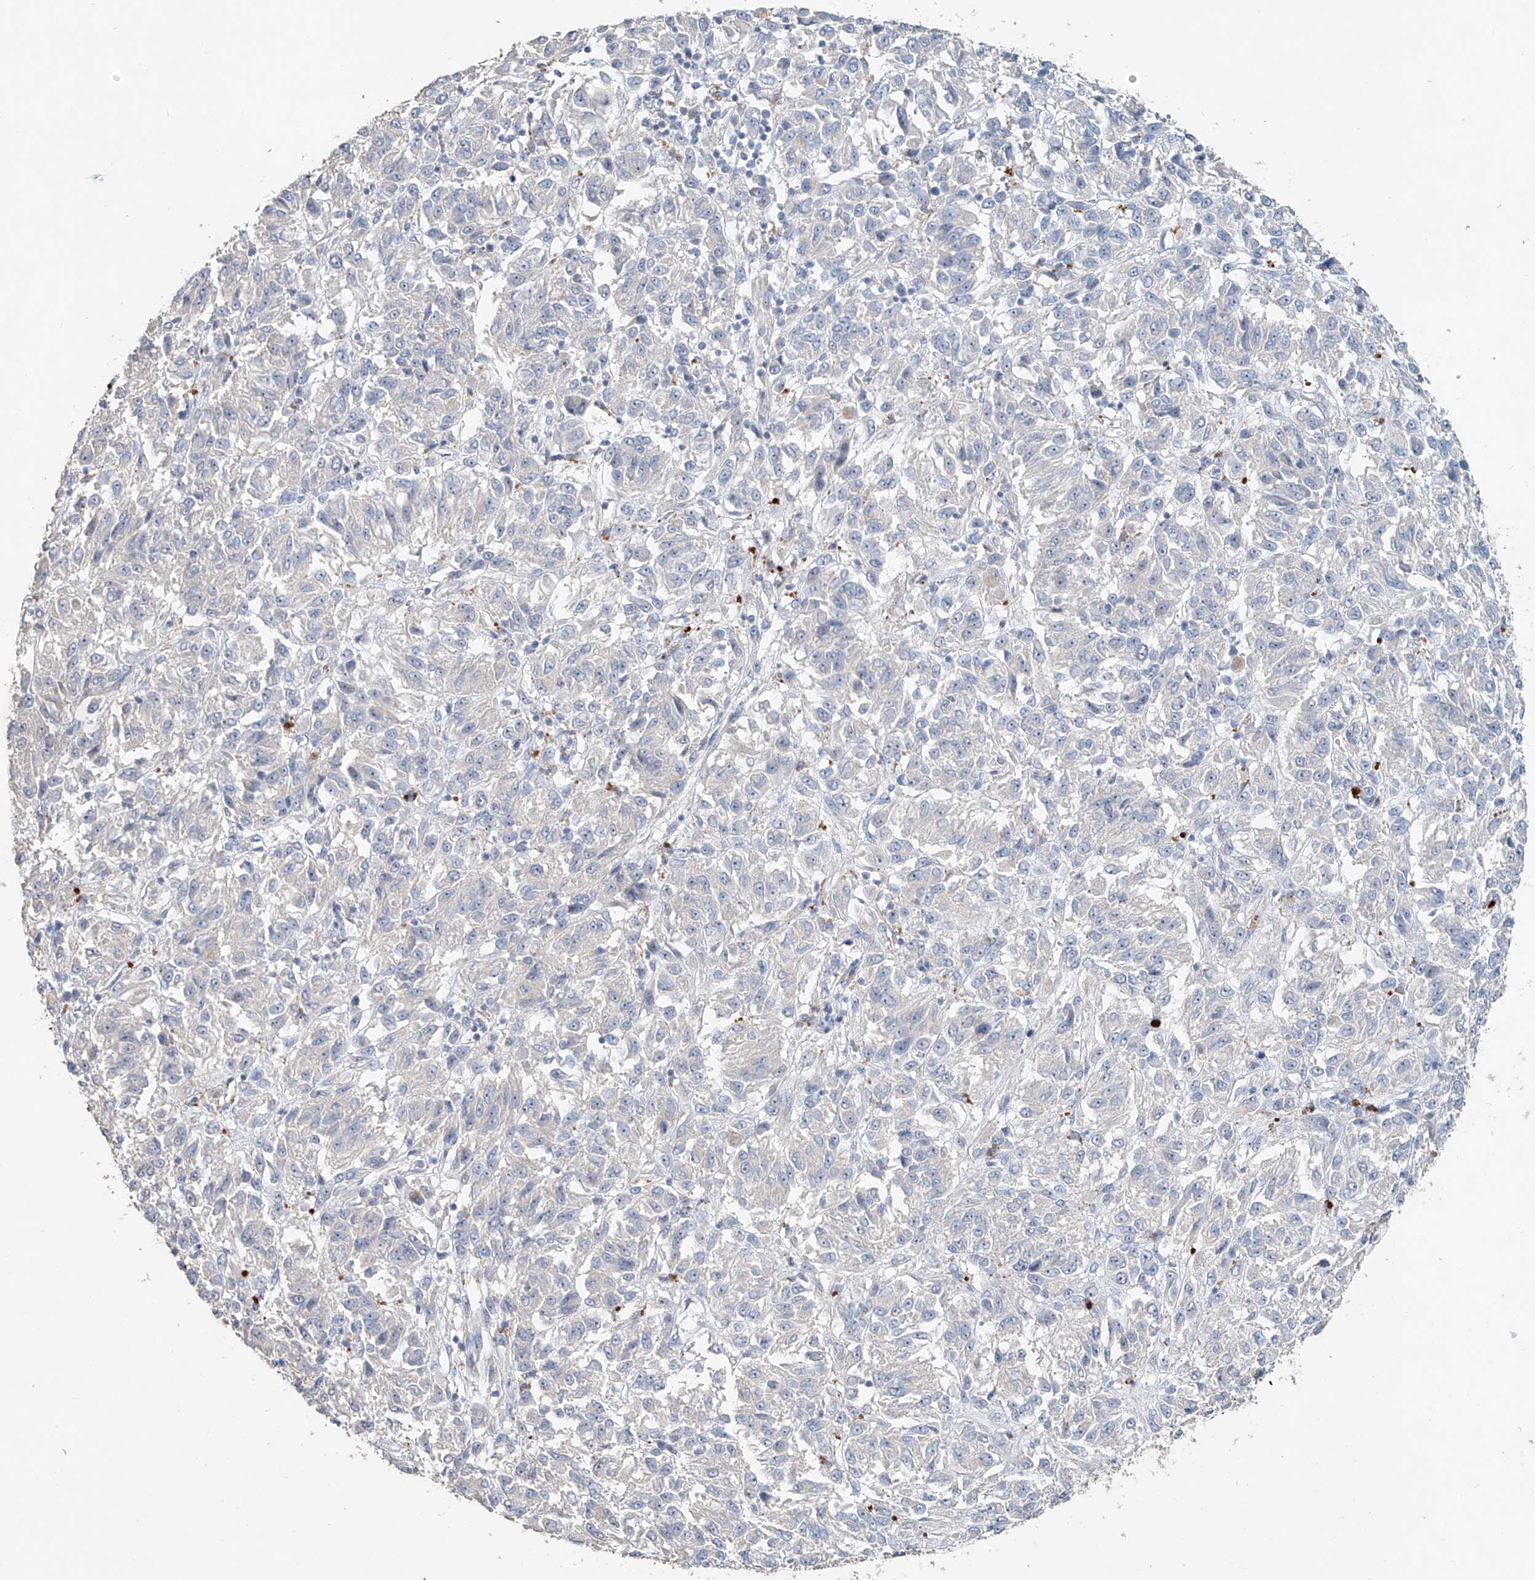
{"staining": {"intensity": "negative", "quantity": "none", "location": "none"}, "tissue": "melanoma", "cell_type": "Tumor cells", "image_type": "cancer", "snomed": [{"axis": "morphology", "description": "Malignant melanoma, Metastatic site"}, {"axis": "topography", "description": "Lung"}], "caption": "The image displays no significant expression in tumor cells of malignant melanoma (metastatic site). Brightfield microscopy of immunohistochemistry stained with DAB (brown) and hematoxylin (blue), captured at high magnification.", "gene": "TRIM47", "patient": {"sex": "male", "age": 64}}